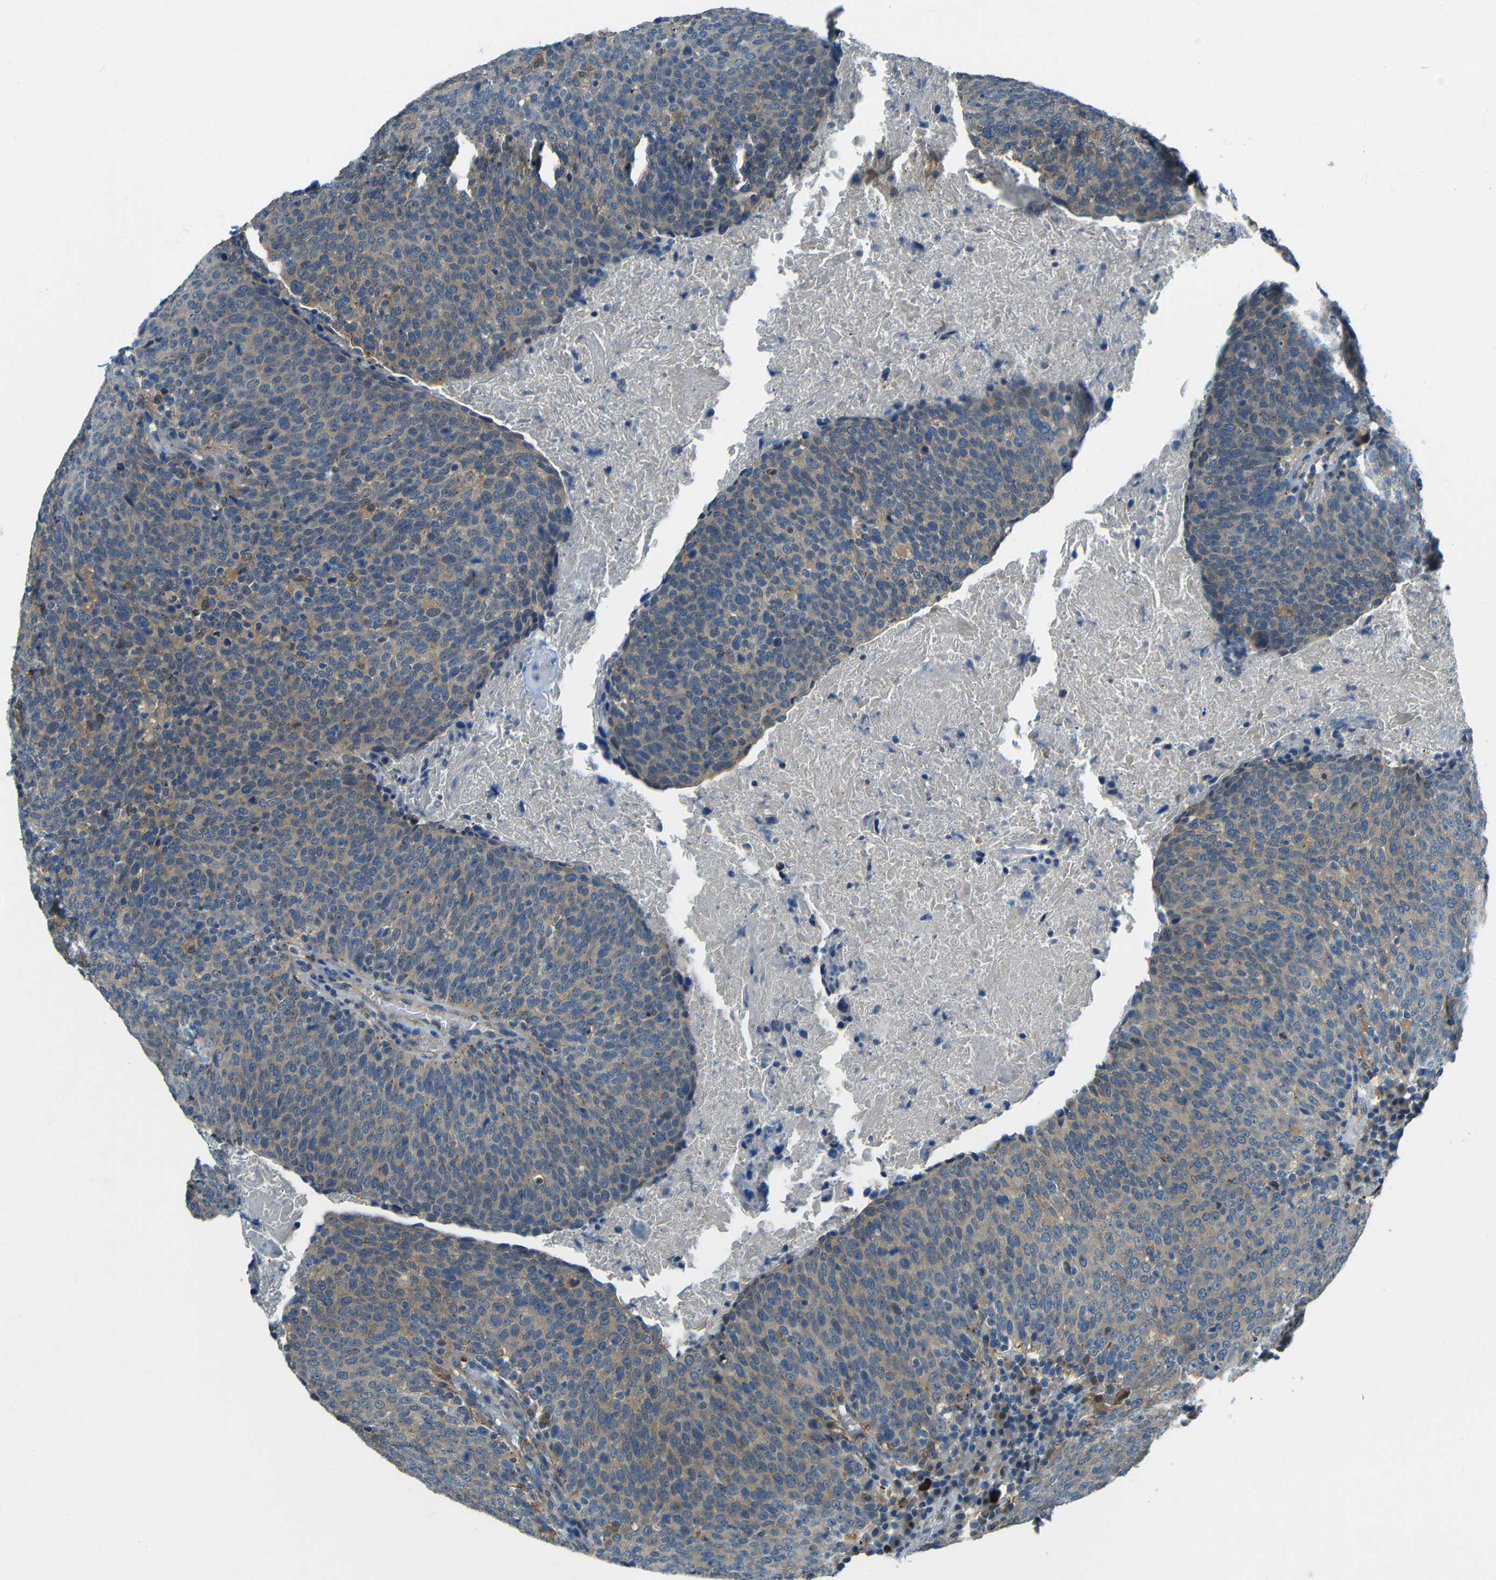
{"staining": {"intensity": "weak", "quantity": ">75%", "location": "cytoplasmic/membranous"}, "tissue": "head and neck cancer", "cell_type": "Tumor cells", "image_type": "cancer", "snomed": [{"axis": "morphology", "description": "Squamous cell carcinoma, NOS"}, {"axis": "morphology", "description": "Squamous cell carcinoma, metastatic, NOS"}, {"axis": "topography", "description": "Lymph node"}, {"axis": "topography", "description": "Head-Neck"}], "caption": "Immunohistochemistry (IHC) (DAB) staining of head and neck squamous cell carcinoma reveals weak cytoplasmic/membranous protein expression in about >75% of tumor cells.", "gene": "CYP26B1", "patient": {"sex": "male", "age": 62}}